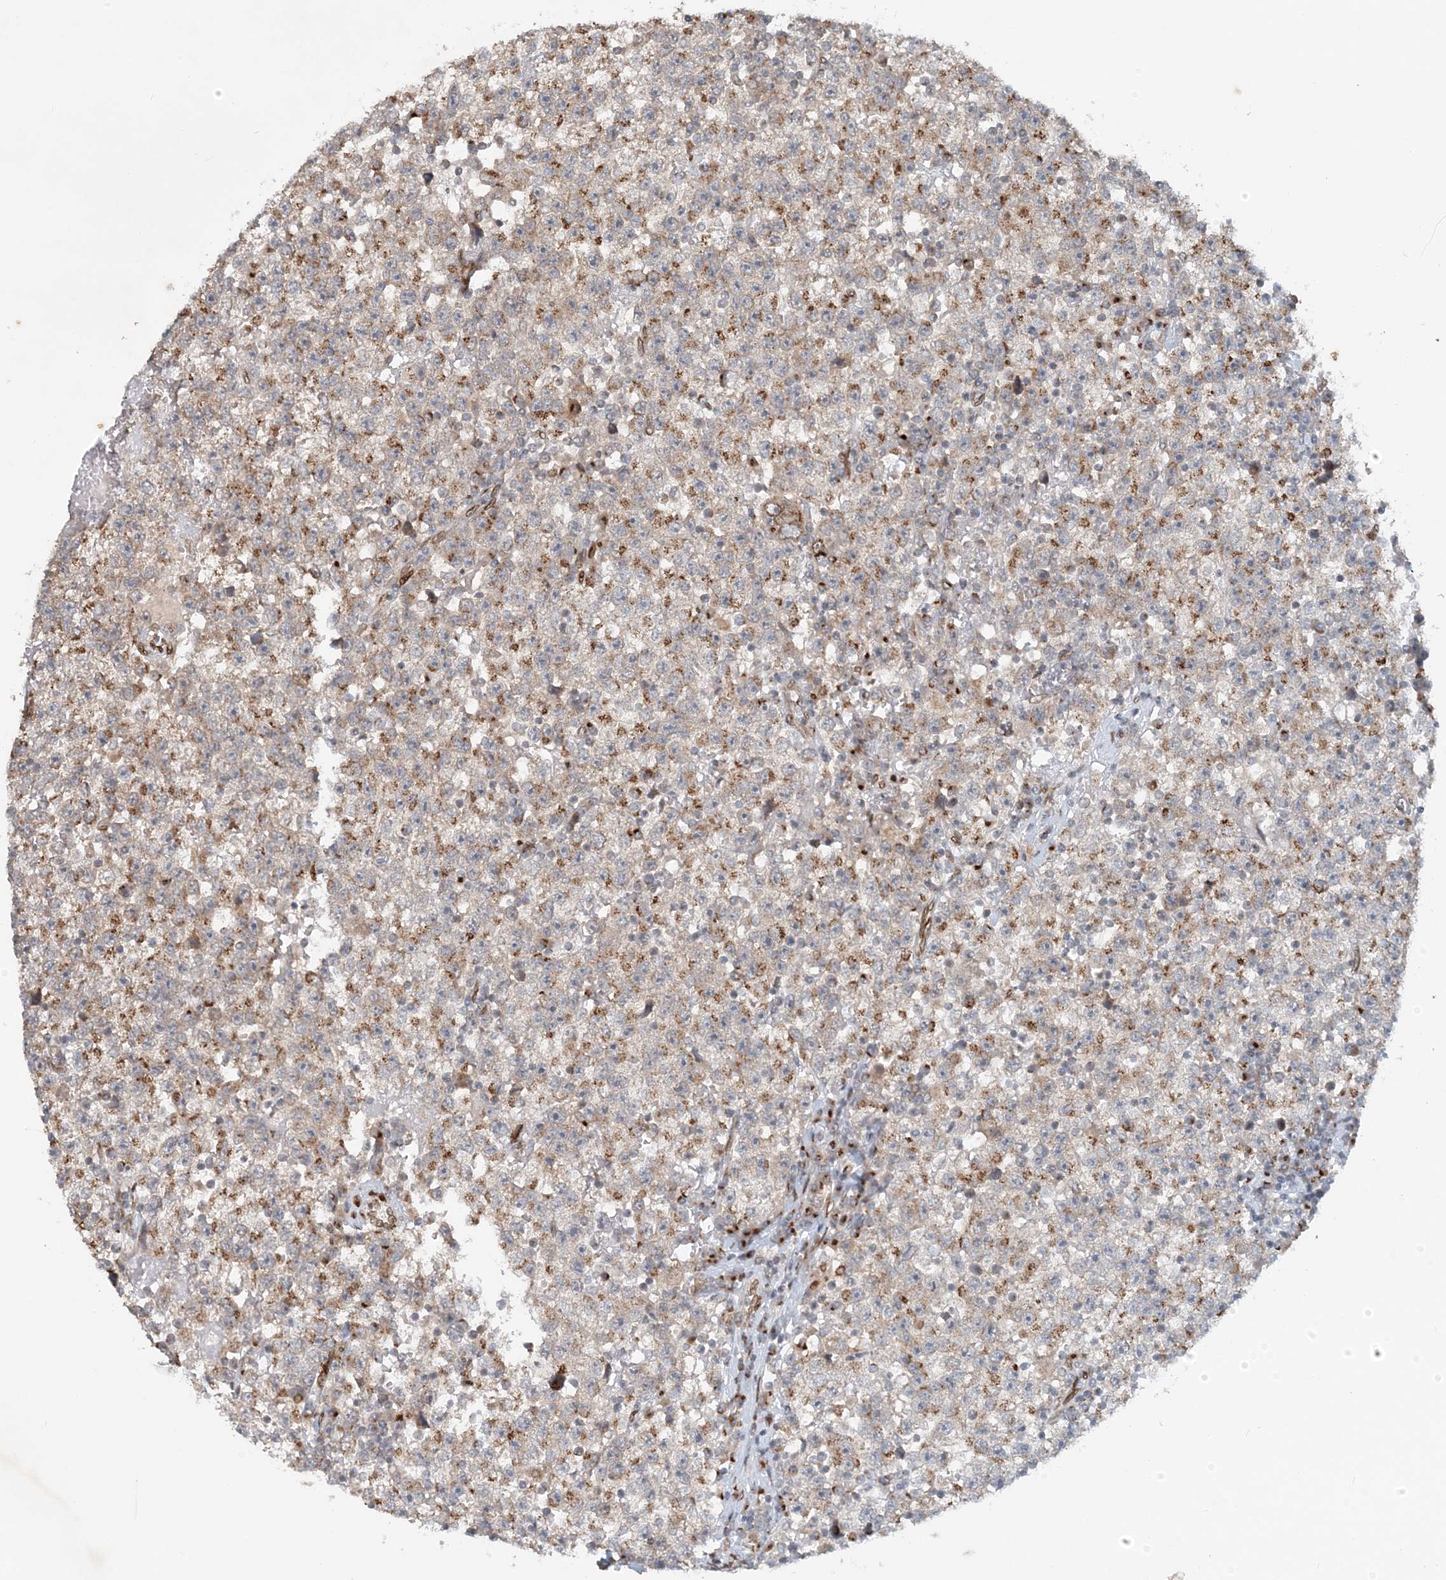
{"staining": {"intensity": "moderate", "quantity": "25%-75%", "location": "cytoplasmic/membranous"}, "tissue": "testis cancer", "cell_type": "Tumor cells", "image_type": "cancer", "snomed": [{"axis": "morphology", "description": "Seminoma, NOS"}, {"axis": "topography", "description": "Testis"}], "caption": "The micrograph reveals immunohistochemical staining of testis cancer (seminoma). There is moderate cytoplasmic/membranous expression is appreciated in approximately 25%-75% of tumor cells. (DAB (3,3'-diaminobenzidine) IHC with brightfield microscopy, high magnification).", "gene": "SLC35A2", "patient": {"sex": "male", "age": 22}}